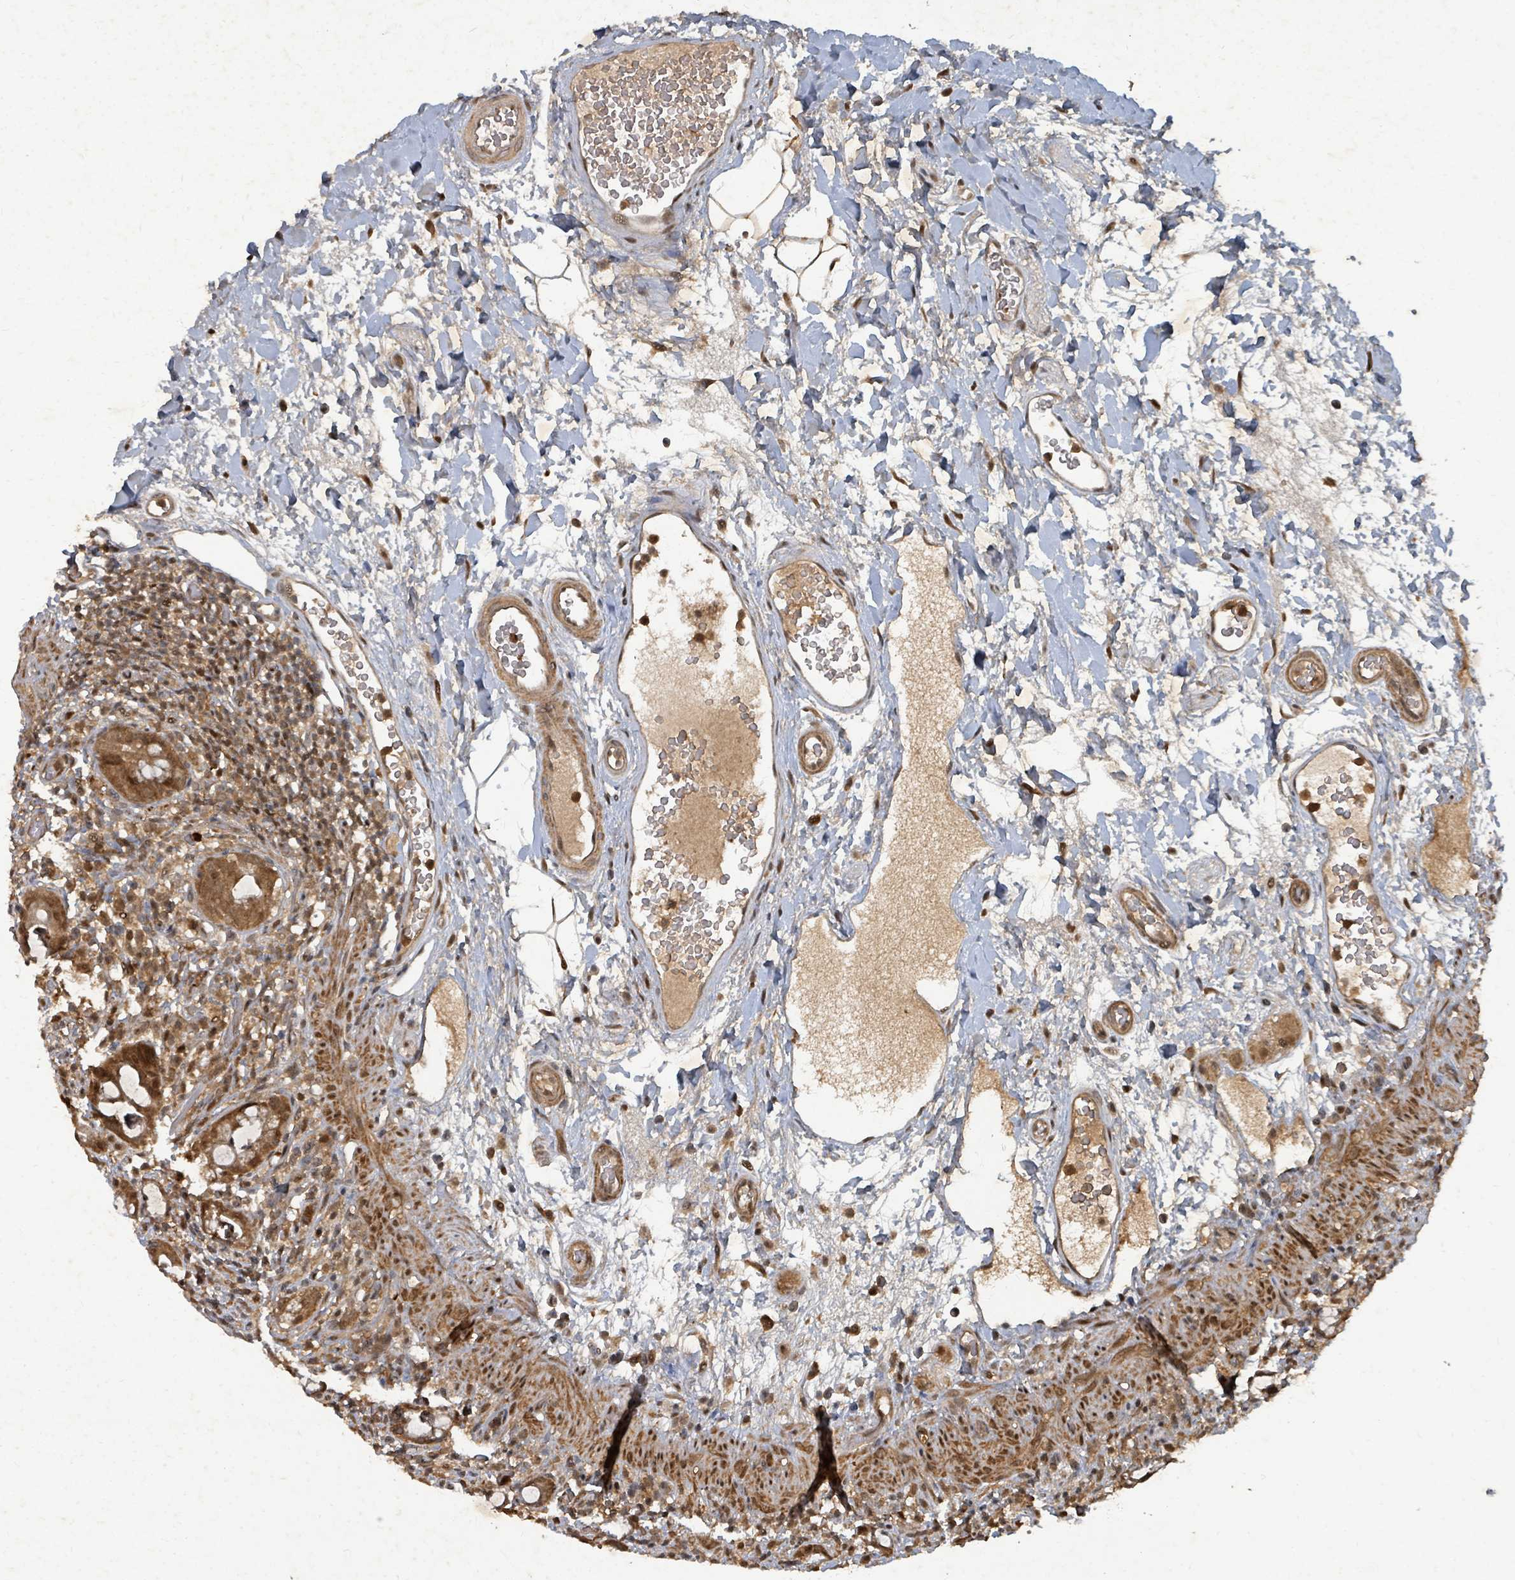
{"staining": {"intensity": "strong", "quantity": ">75%", "location": "cytoplasmic/membranous,nuclear"}, "tissue": "rectum", "cell_type": "Glandular cells", "image_type": "normal", "snomed": [{"axis": "morphology", "description": "Normal tissue, NOS"}, {"axis": "topography", "description": "Rectum"}], "caption": "Immunohistochemistry (DAB (3,3'-diaminobenzidine)) staining of unremarkable human rectum shows strong cytoplasmic/membranous,nuclear protein expression in about >75% of glandular cells. Using DAB (brown) and hematoxylin (blue) stains, captured at high magnification using brightfield microscopy.", "gene": "KDM4E", "patient": {"sex": "female", "age": 57}}